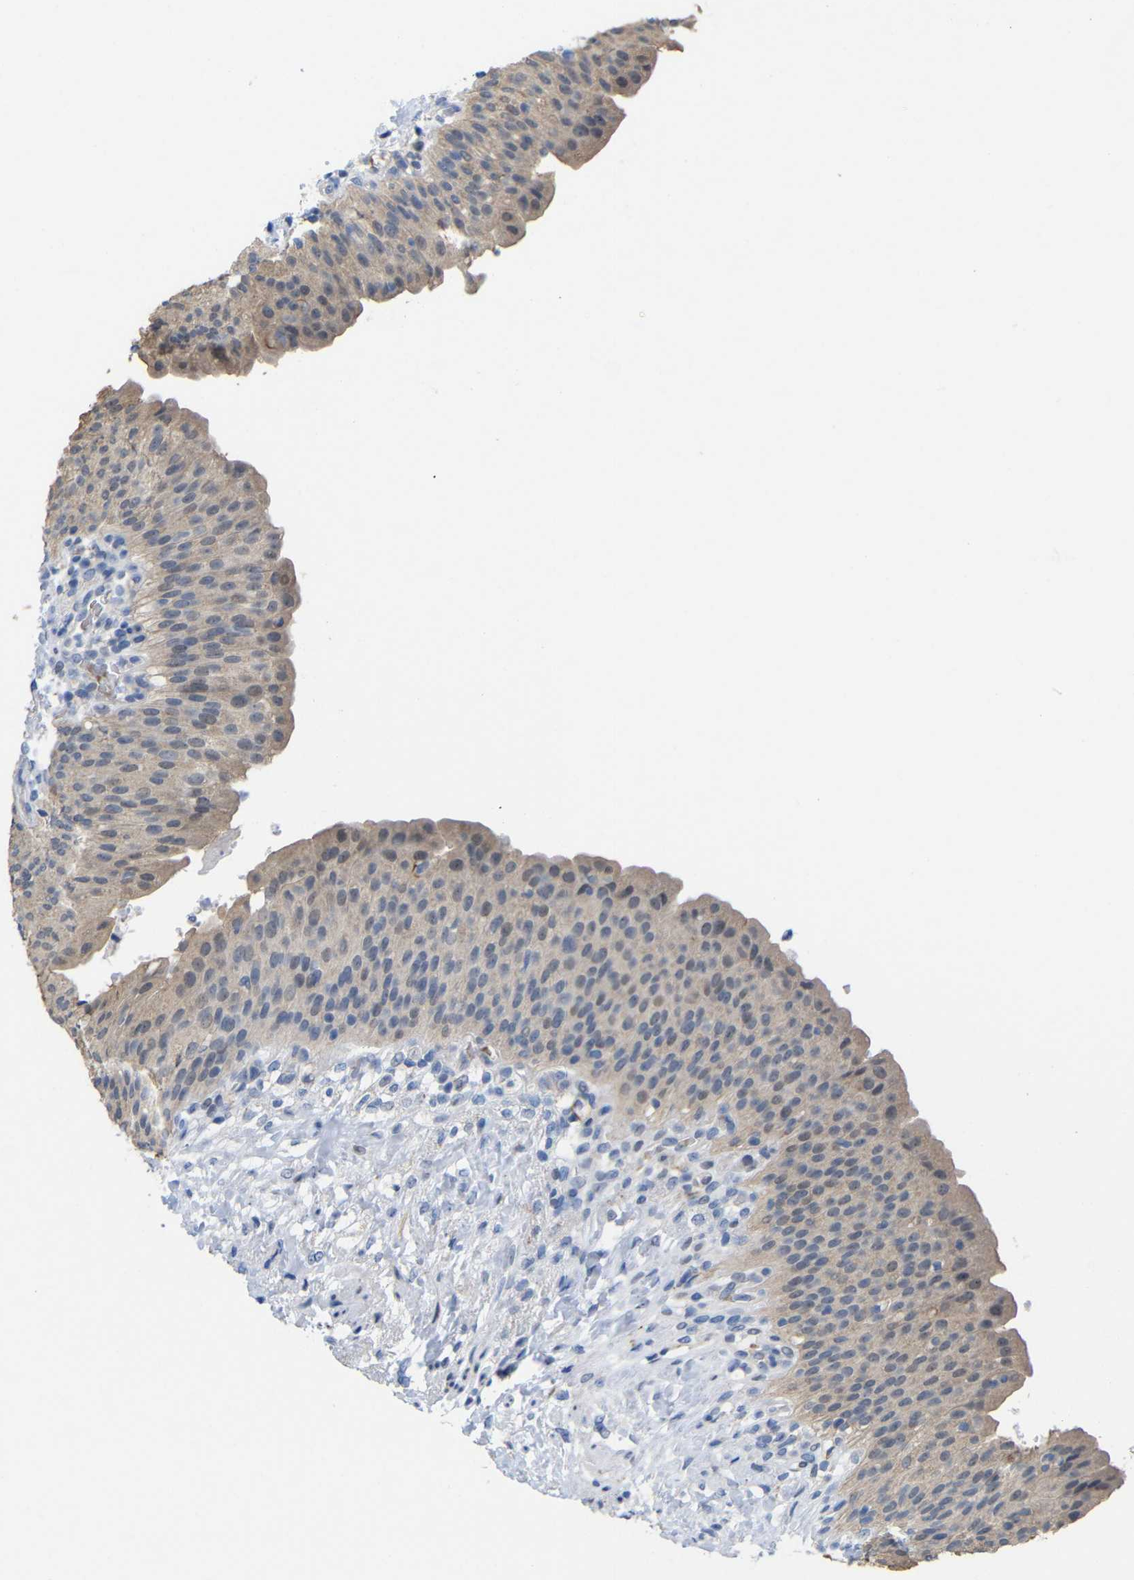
{"staining": {"intensity": "weak", "quantity": ">75%", "location": "cytoplasmic/membranous"}, "tissue": "urinary bladder", "cell_type": "Urothelial cells", "image_type": "normal", "snomed": [{"axis": "morphology", "description": "Normal tissue, NOS"}, {"axis": "topography", "description": "Urinary bladder"}], "caption": "Protein staining of benign urinary bladder exhibits weak cytoplasmic/membranous positivity in about >75% of urothelial cells. Nuclei are stained in blue.", "gene": "CMTM1", "patient": {"sex": "female", "age": 79}}